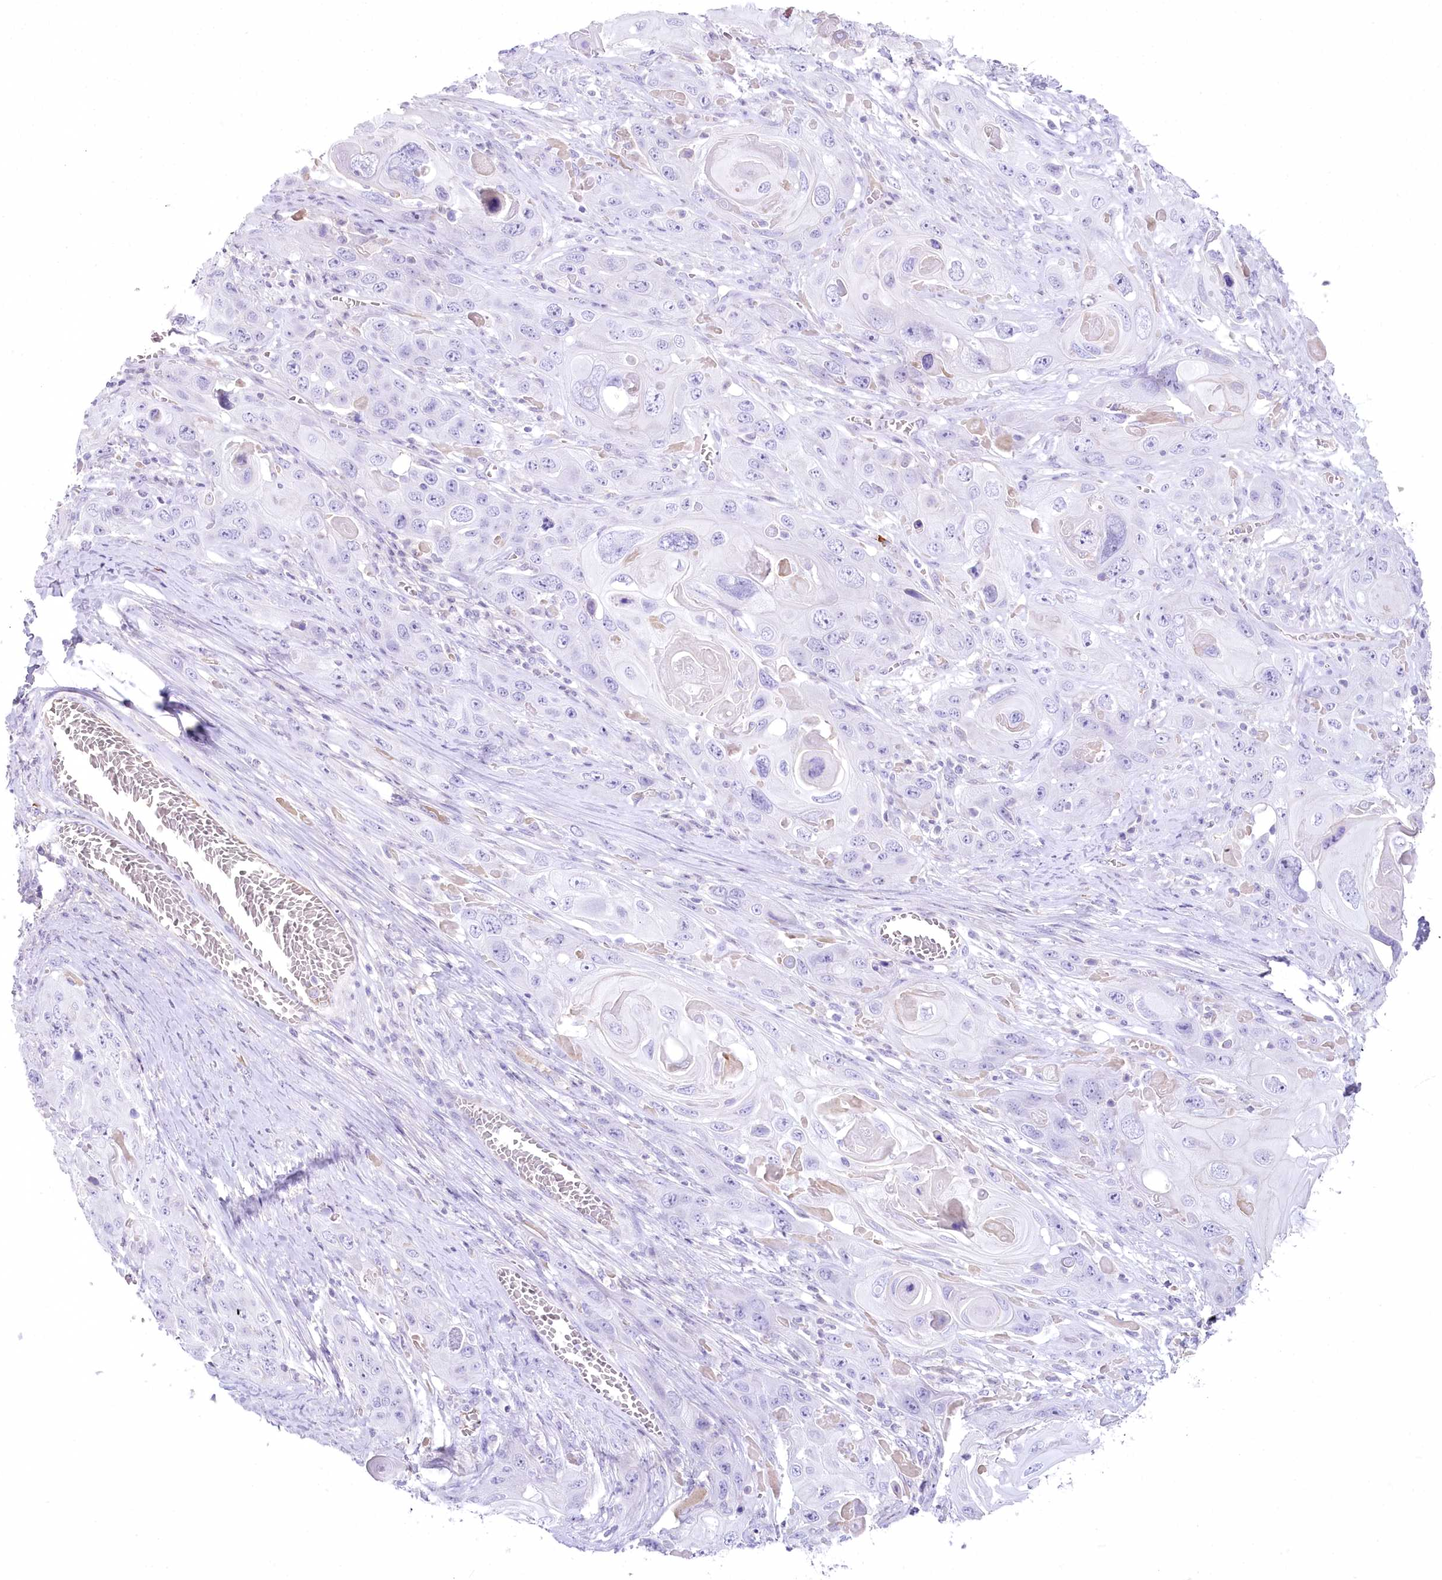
{"staining": {"intensity": "negative", "quantity": "none", "location": "none"}, "tissue": "skin cancer", "cell_type": "Tumor cells", "image_type": "cancer", "snomed": [{"axis": "morphology", "description": "Squamous cell carcinoma, NOS"}, {"axis": "topography", "description": "Skin"}], "caption": "This is a histopathology image of IHC staining of squamous cell carcinoma (skin), which shows no positivity in tumor cells.", "gene": "MYOZ1", "patient": {"sex": "male", "age": 55}}